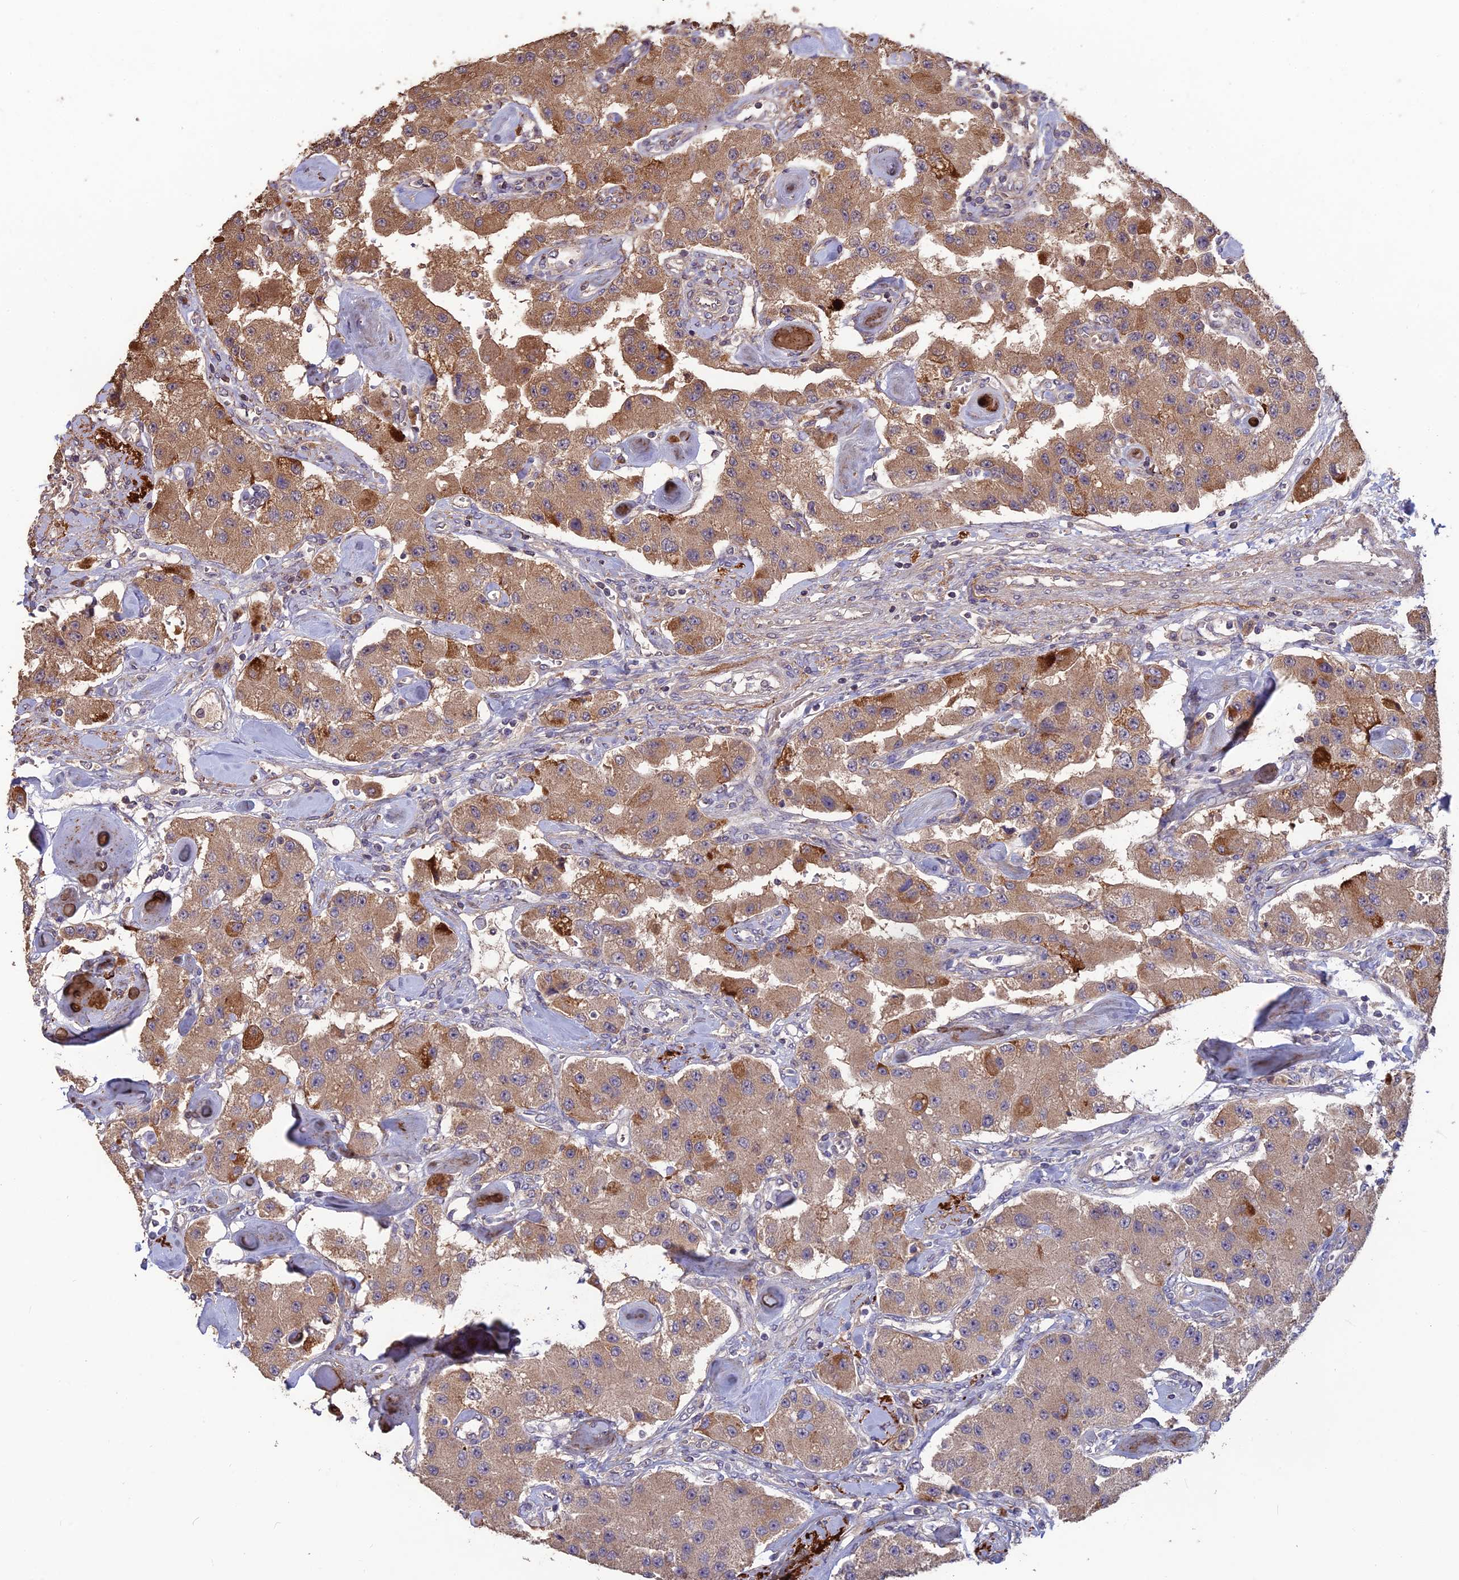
{"staining": {"intensity": "moderate", "quantity": ">75%", "location": "cytoplasmic/membranous"}, "tissue": "carcinoid", "cell_type": "Tumor cells", "image_type": "cancer", "snomed": [{"axis": "morphology", "description": "Carcinoid, malignant, NOS"}, {"axis": "topography", "description": "Pancreas"}], "caption": "The immunohistochemical stain highlights moderate cytoplasmic/membranous staining in tumor cells of carcinoid tissue. Nuclei are stained in blue.", "gene": "SHISA5", "patient": {"sex": "male", "age": 41}}